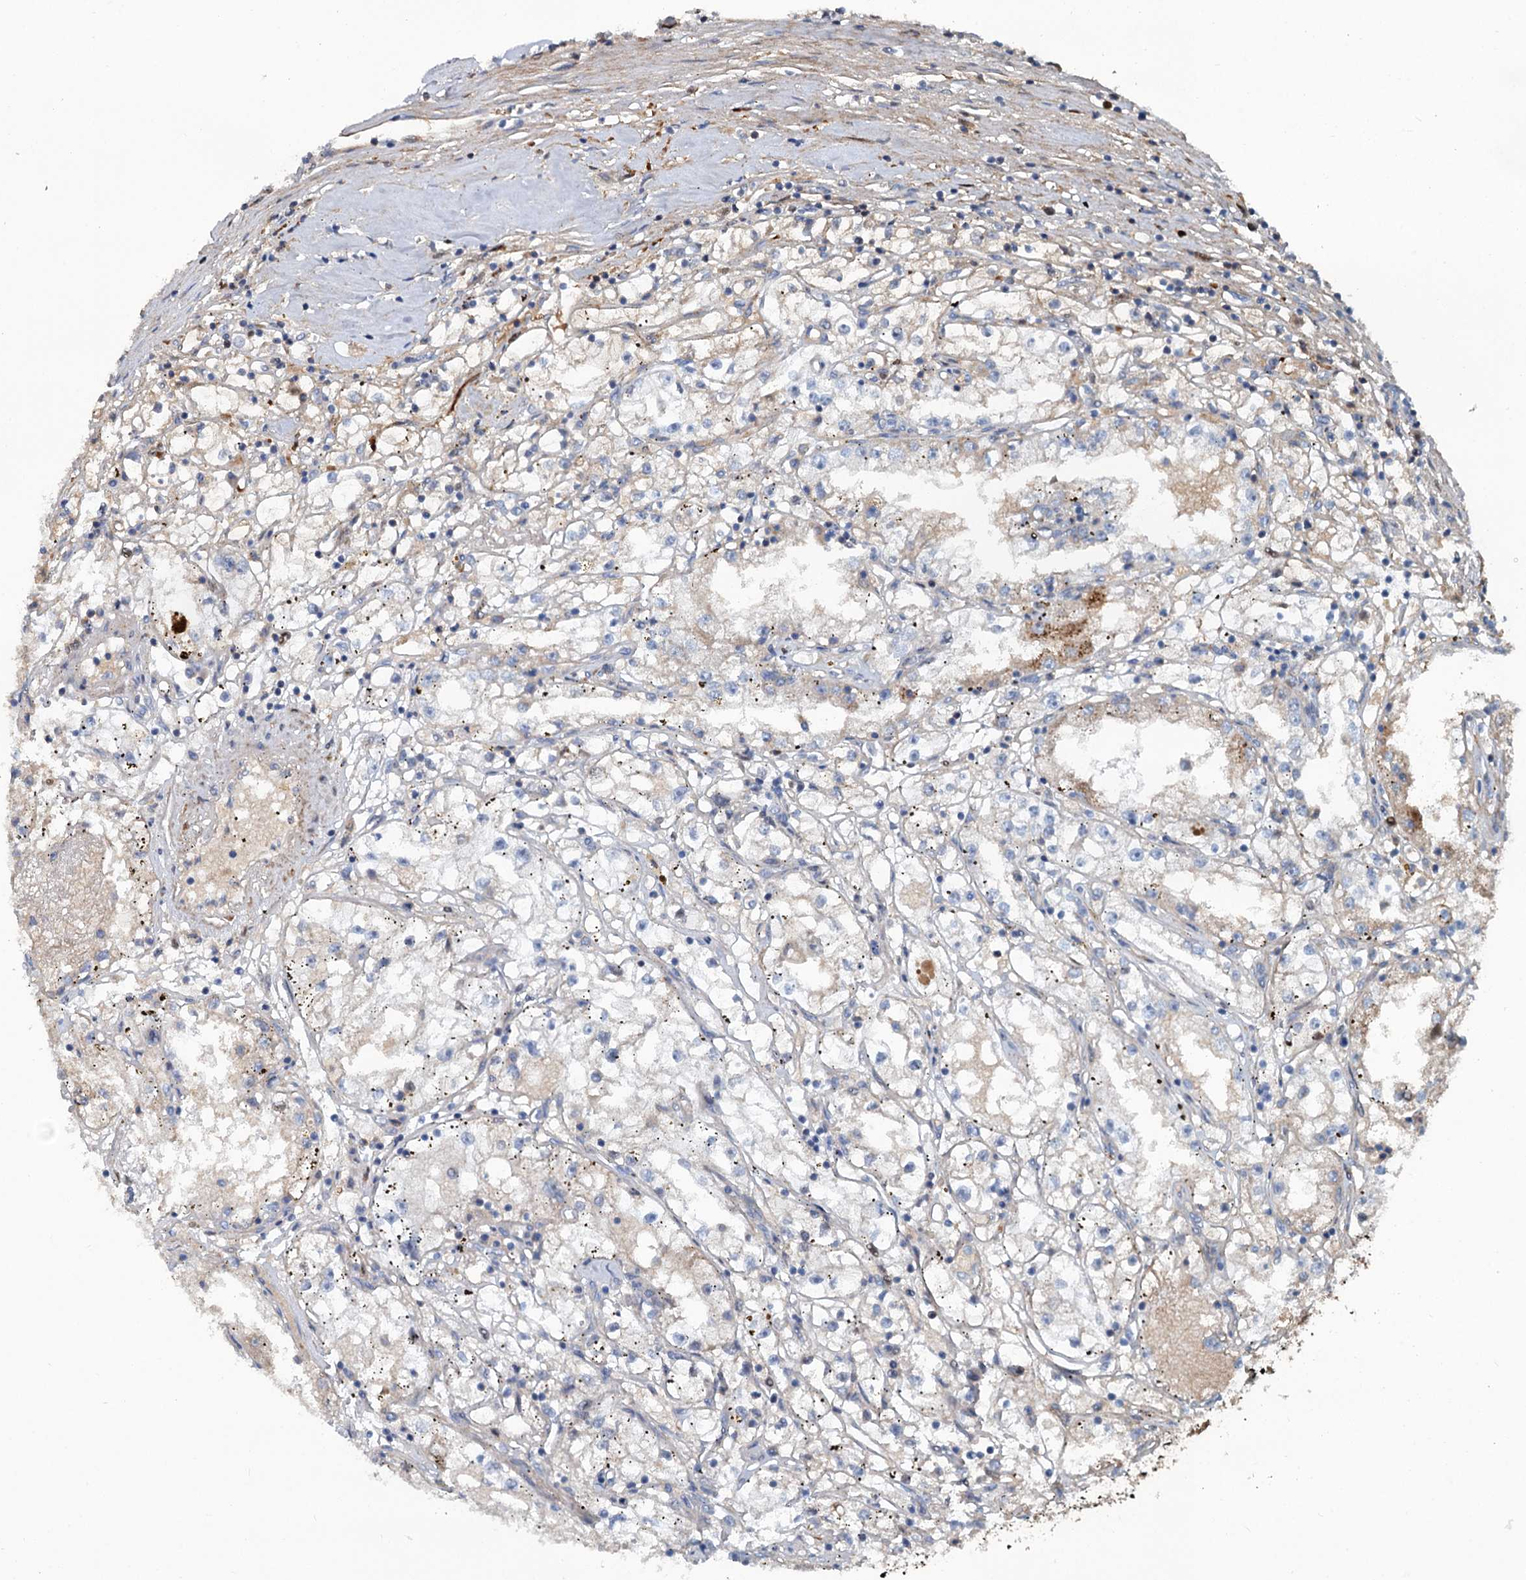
{"staining": {"intensity": "weak", "quantity": "<25%", "location": "cytoplasmic/membranous"}, "tissue": "renal cancer", "cell_type": "Tumor cells", "image_type": "cancer", "snomed": [{"axis": "morphology", "description": "Adenocarcinoma, NOS"}, {"axis": "topography", "description": "Kidney"}], "caption": "Image shows no protein expression in tumor cells of renal adenocarcinoma tissue.", "gene": "TEDC1", "patient": {"sex": "male", "age": 56}}